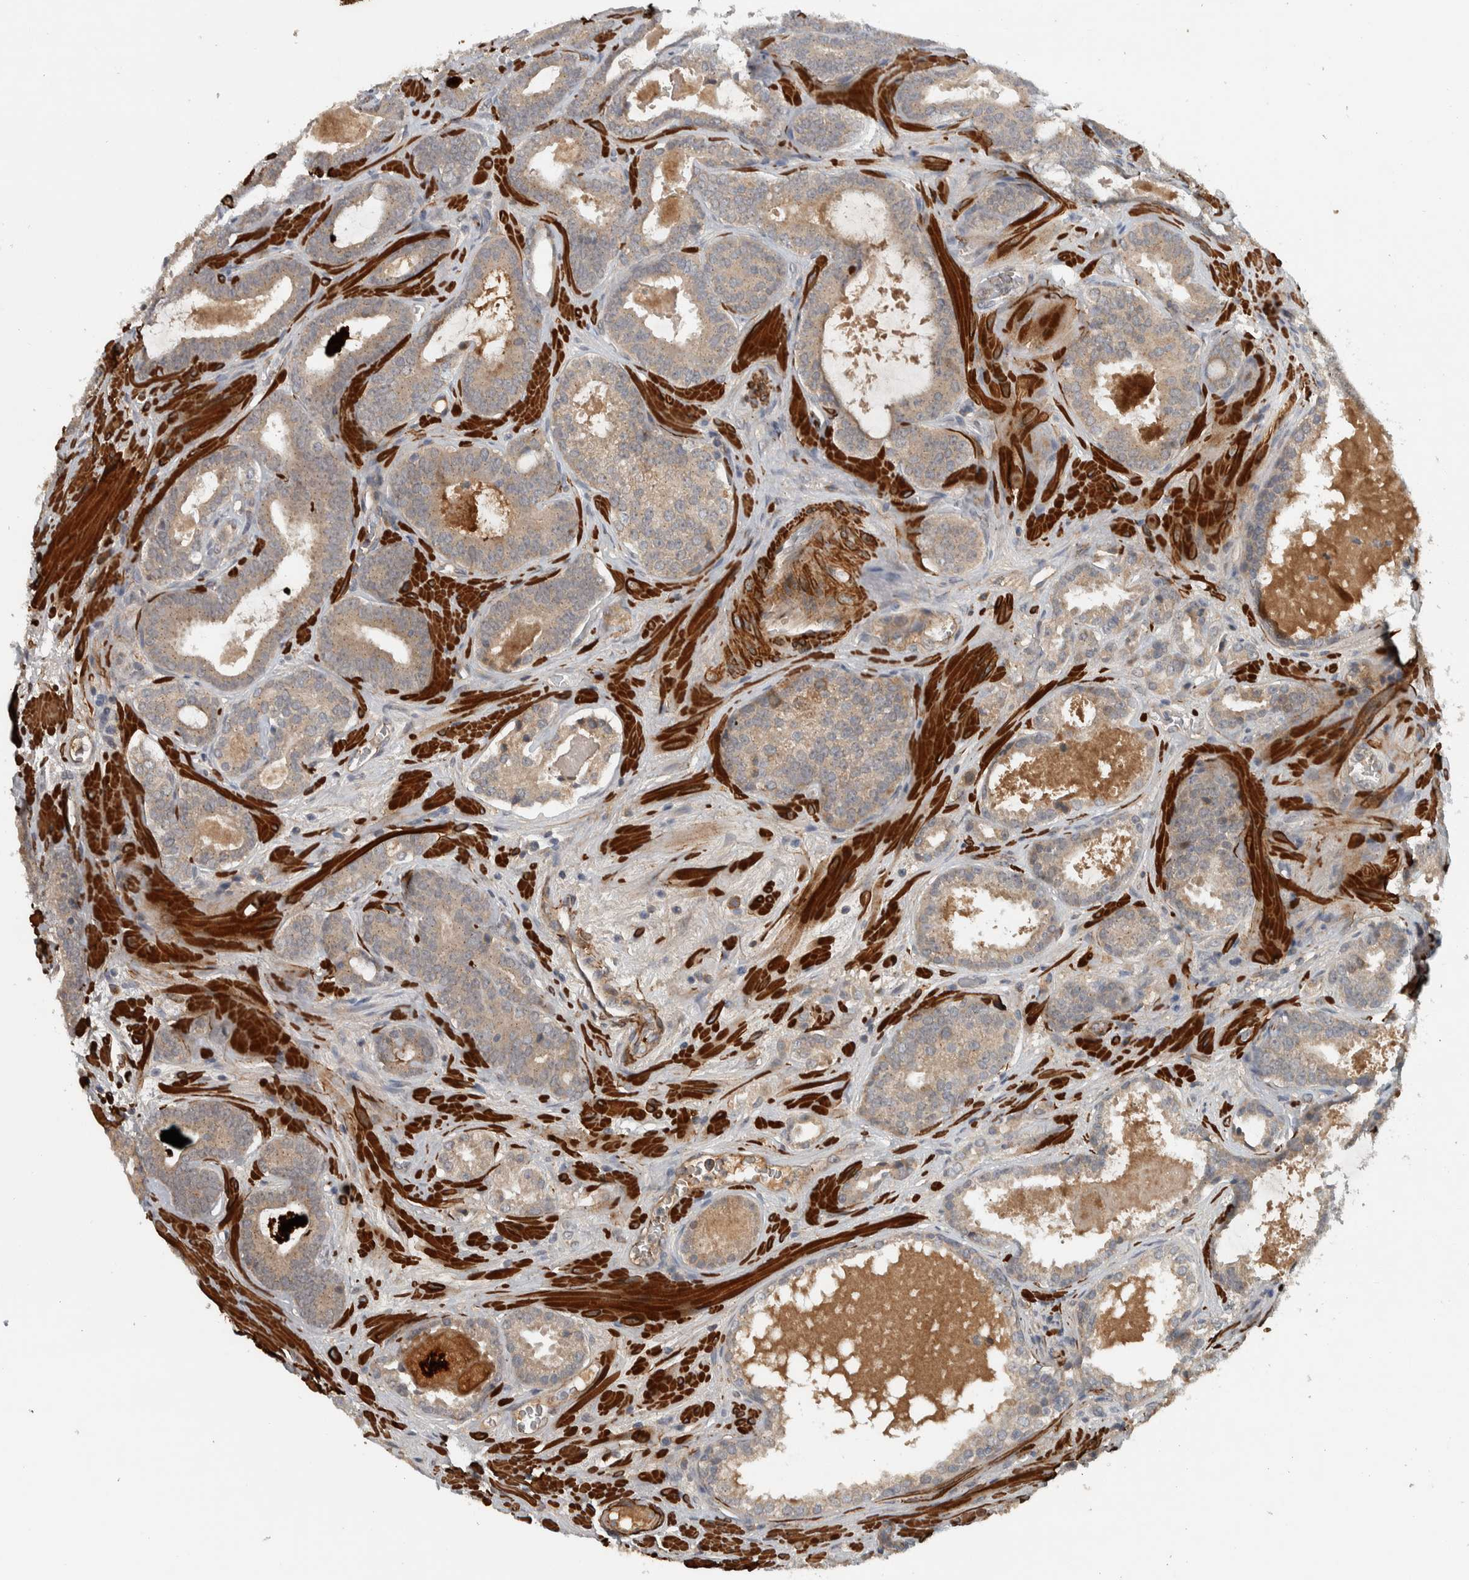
{"staining": {"intensity": "weak", "quantity": ">75%", "location": "cytoplasmic/membranous"}, "tissue": "prostate cancer", "cell_type": "Tumor cells", "image_type": "cancer", "snomed": [{"axis": "morphology", "description": "Adenocarcinoma, High grade"}, {"axis": "topography", "description": "Prostate"}], "caption": "Weak cytoplasmic/membranous protein staining is seen in about >75% of tumor cells in prostate adenocarcinoma (high-grade).", "gene": "LBHD1", "patient": {"sex": "male", "age": 60}}